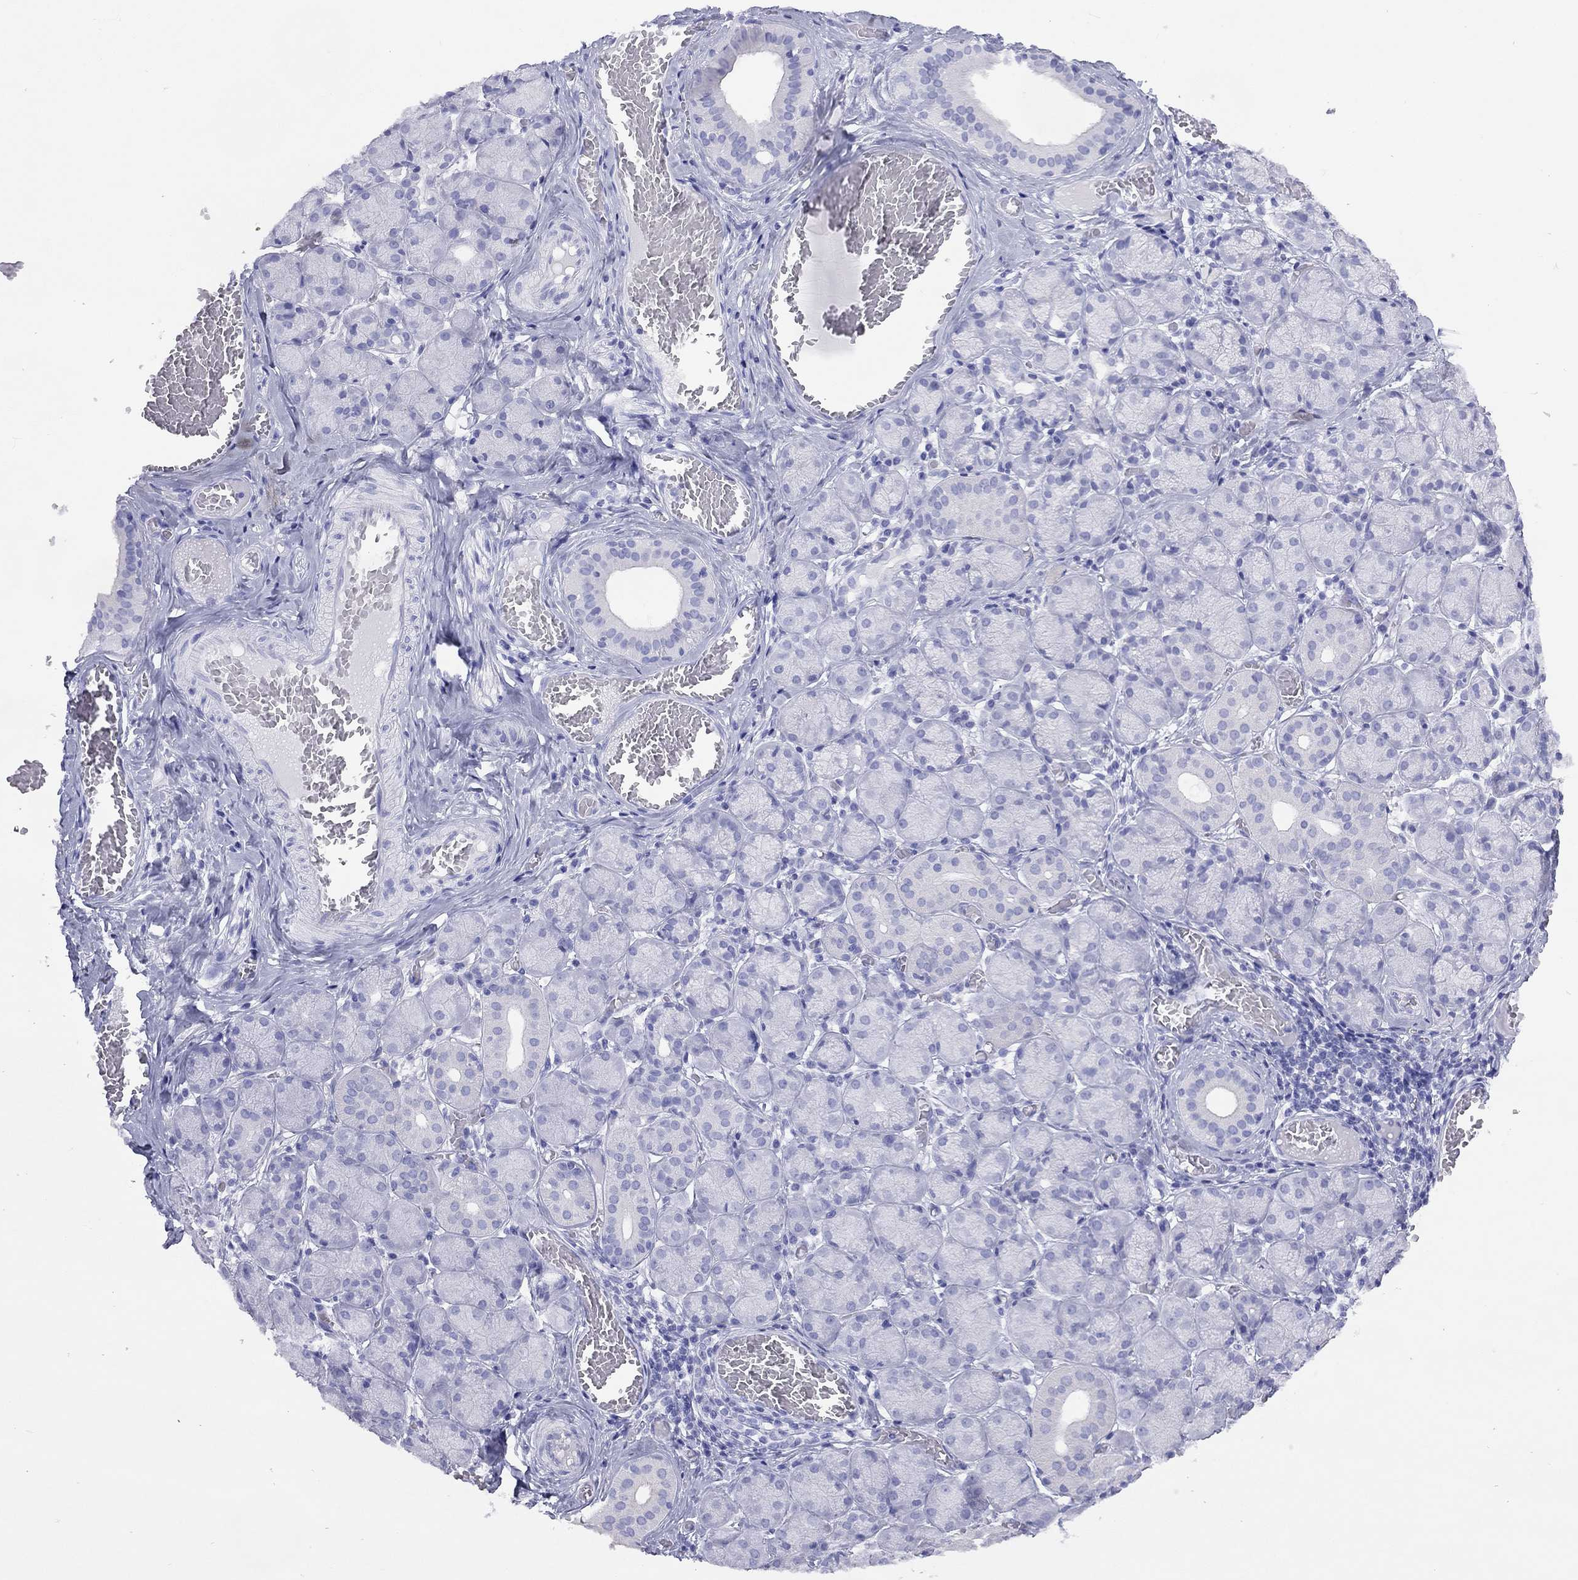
{"staining": {"intensity": "negative", "quantity": "none", "location": "none"}, "tissue": "salivary gland", "cell_type": "Glandular cells", "image_type": "normal", "snomed": [{"axis": "morphology", "description": "Normal tissue, NOS"}, {"axis": "topography", "description": "Salivary gland"}, {"axis": "topography", "description": "Peripheral nerve tissue"}], "caption": "Immunohistochemistry (IHC) image of benign salivary gland: salivary gland stained with DAB displays no significant protein expression in glandular cells.", "gene": "HLA", "patient": {"sex": "female", "age": 24}}